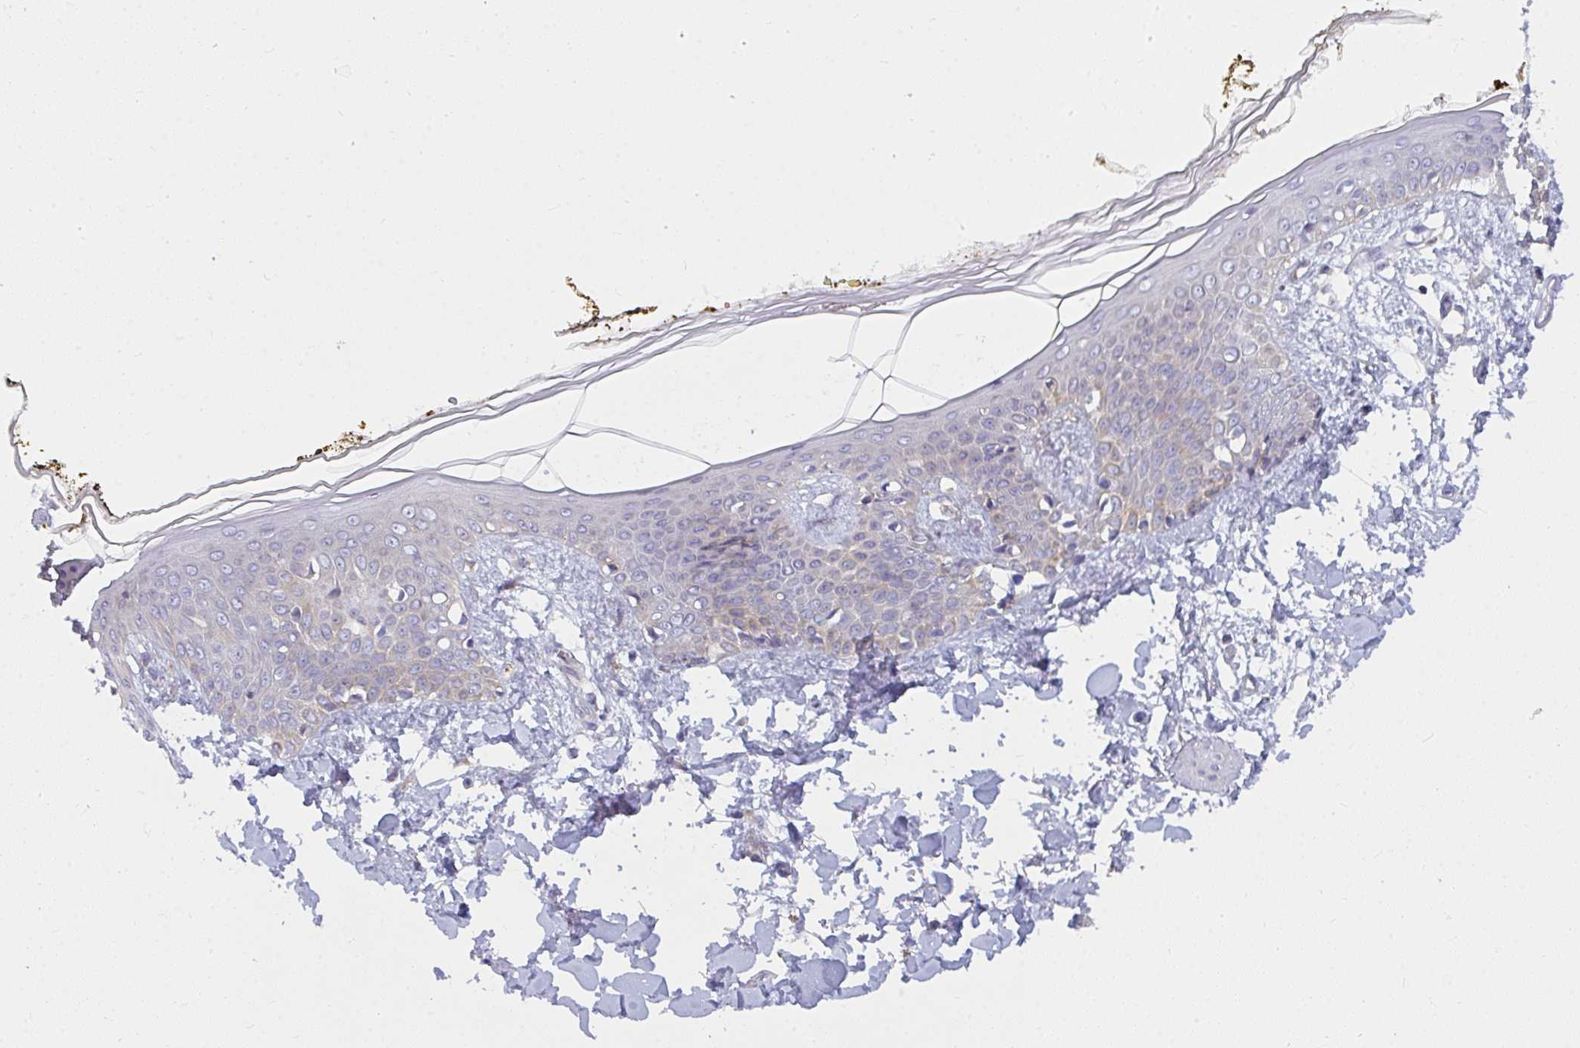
{"staining": {"intensity": "weak", "quantity": "25%-75%", "location": "cytoplasmic/membranous"}, "tissue": "skin", "cell_type": "Fibroblasts", "image_type": "normal", "snomed": [{"axis": "morphology", "description": "Normal tissue, NOS"}, {"axis": "topography", "description": "Skin"}], "caption": "Immunohistochemistry of normal human skin reveals low levels of weak cytoplasmic/membranous staining in about 25%-75% of fibroblasts. The protein of interest is stained brown, and the nuclei are stained in blue (DAB IHC with brightfield microscopy, high magnification).", "gene": "SLC30A6", "patient": {"sex": "female", "age": 34}}